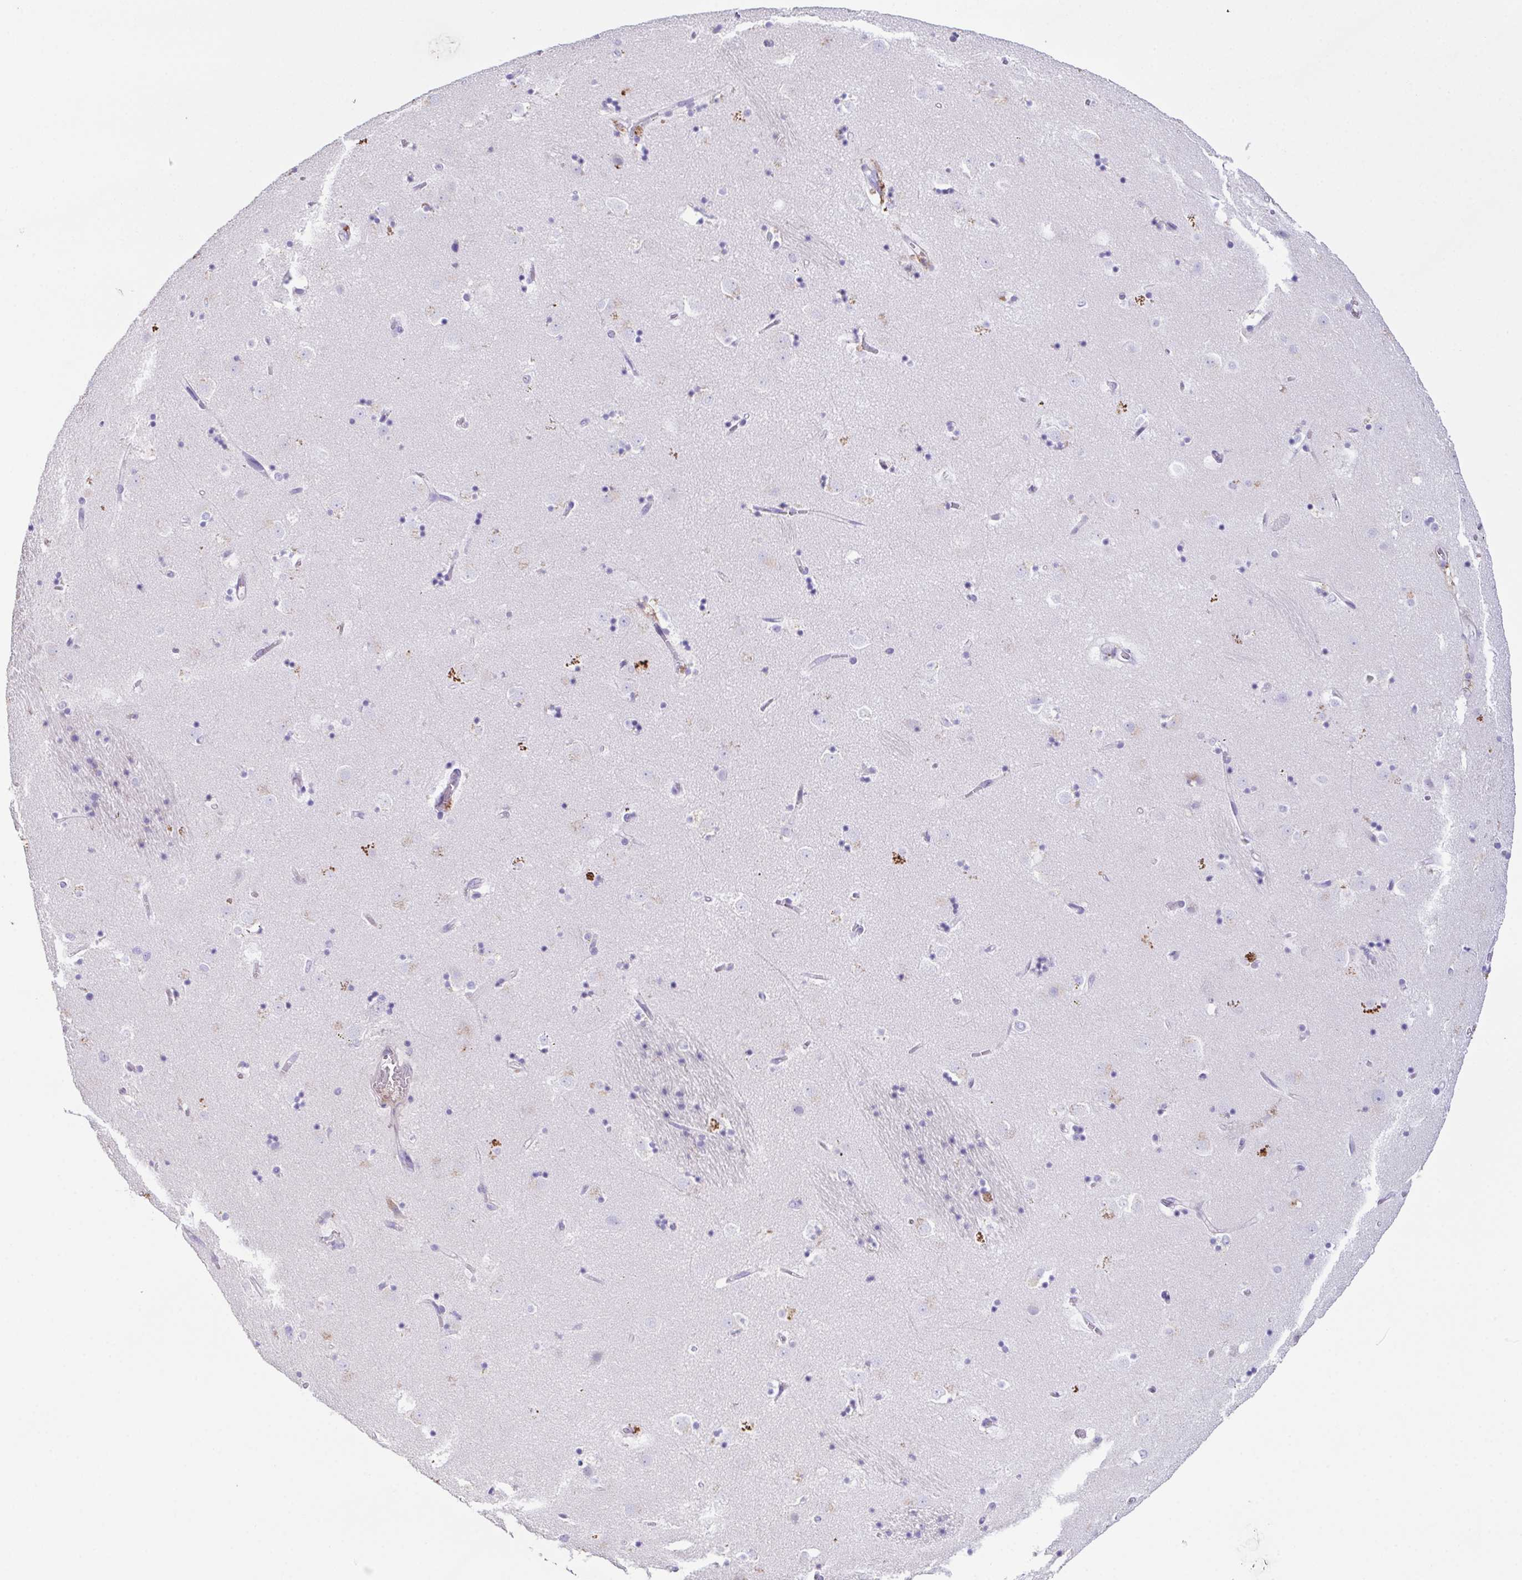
{"staining": {"intensity": "negative", "quantity": "none", "location": "none"}, "tissue": "caudate", "cell_type": "Glial cells", "image_type": "normal", "snomed": [{"axis": "morphology", "description": "Normal tissue, NOS"}, {"axis": "topography", "description": "Lateral ventricle wall"}], "caption": "High power microscopy micrograph of an immunohistochemistry (IHC) micrograph of benign caudate, revealing no significant positivity in glial cells.", "gene": "MARCO", "patient": {"sex": "male", "age": 58}}